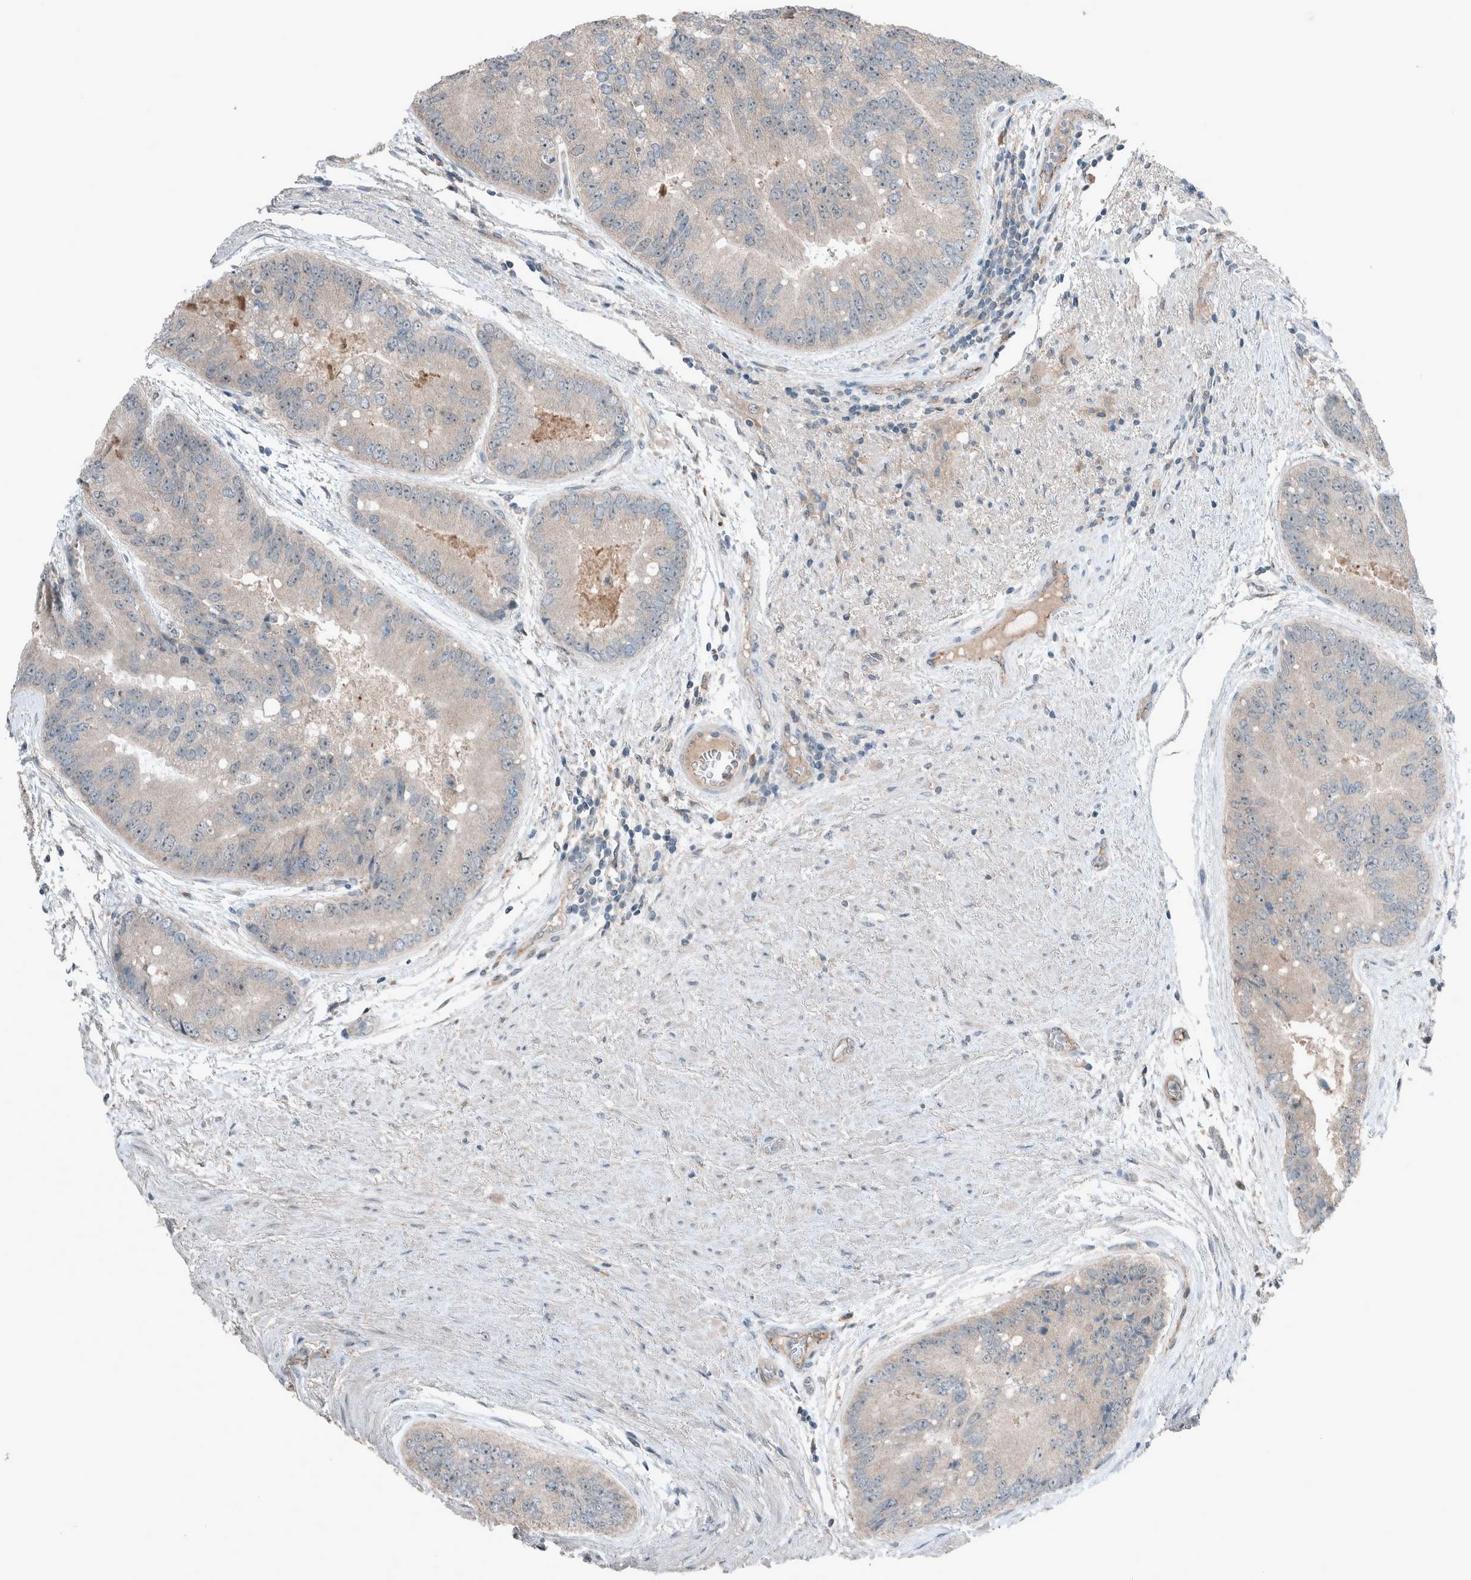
{"staining": {"intensity": "negative", "quantity": "none", "location": "none"}, "tissue": "prostate cancer", "cell_type": "Tumor cells", "image_type": "cancer", "snomed": [{"axis": "morphology", "description": "Adenocarcinoma, High grade"}, {"axis": "topography", "description": "Prostate"}], "caption": "There is no significant staining in tumor cells of prostate adenocarcinoma (high-grade).", "gene": "RALGDS", "patient": {"sex": "male", "age": 70}}